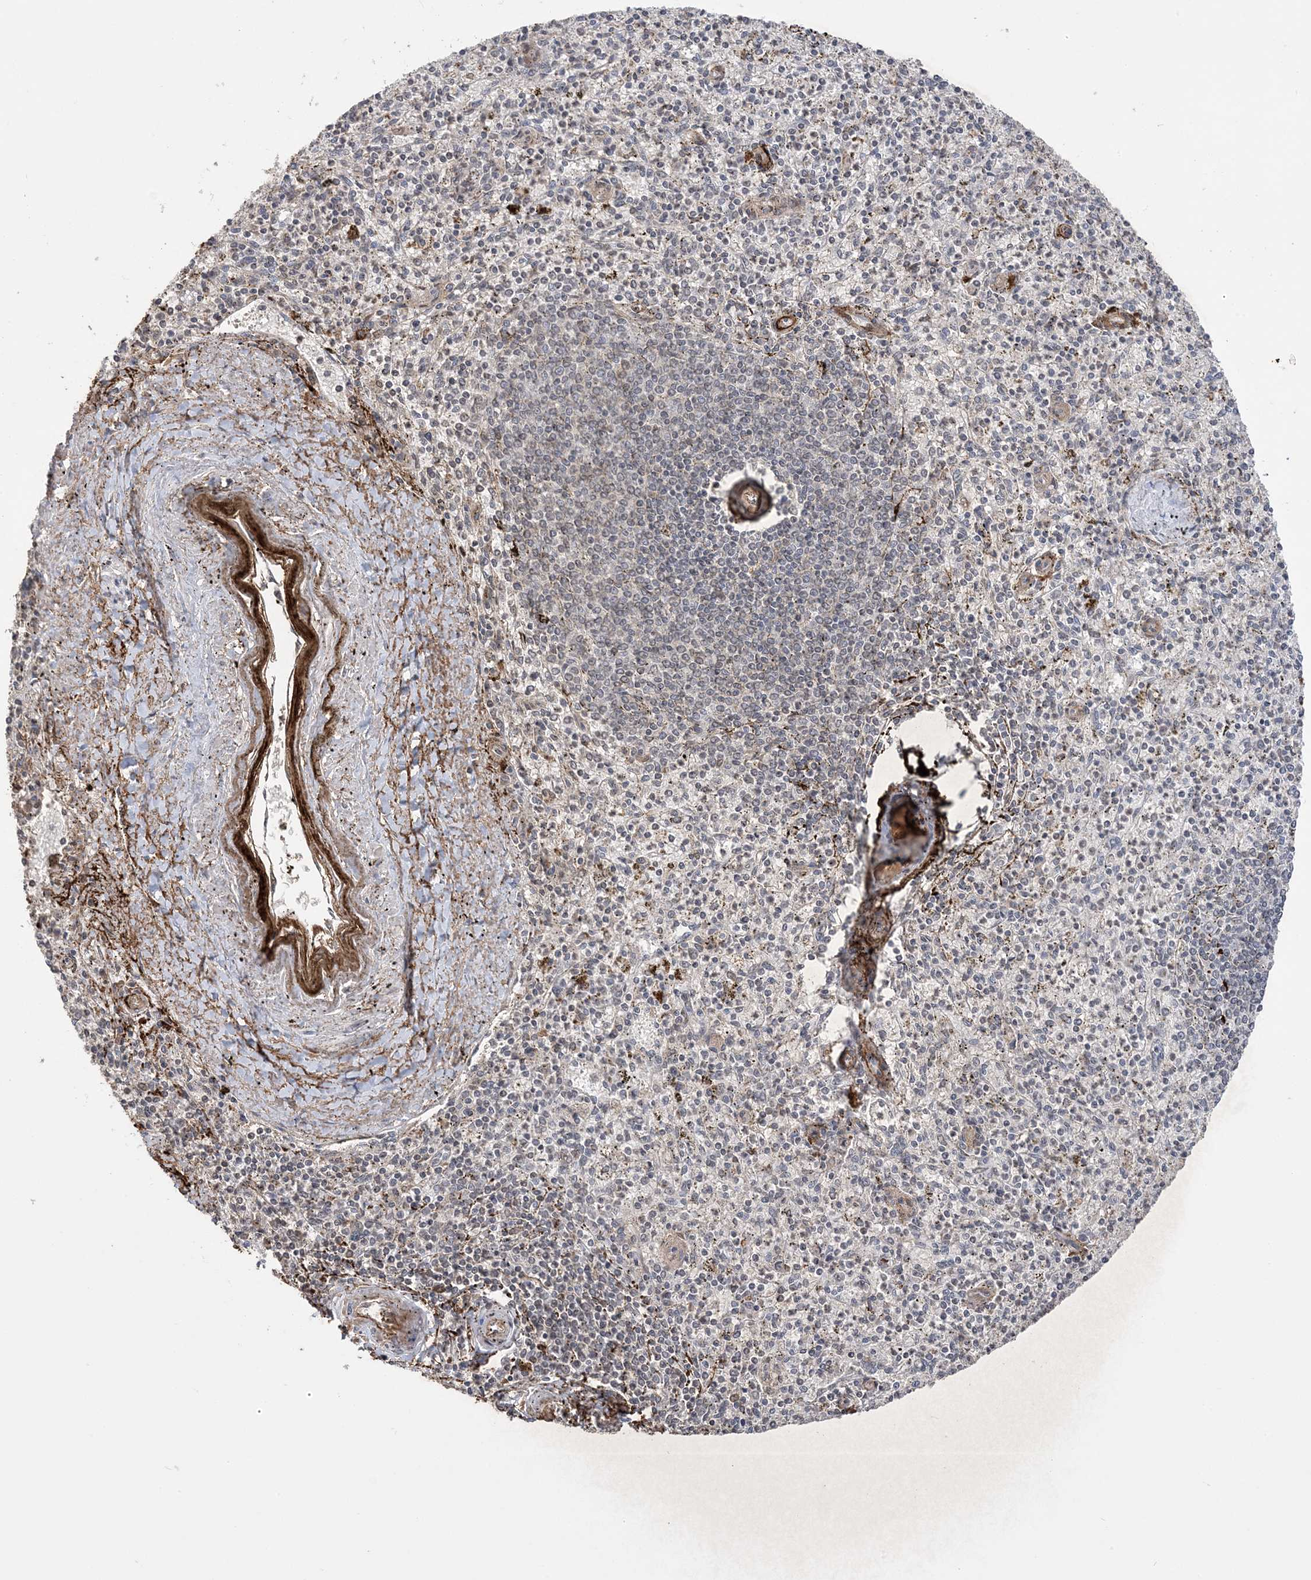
{"staining": {"intensity": "negative", "quantity": "none", "location": "none"}, "tissue": "spleen", "cell_type": "Cells in red pulp", "image_type": "normal", "snomed": [{"axis": "morphology", "description": "Normal tissue, NOS"}, {"axis": "topography", "description": "Spleen"}], "caption": "IHC histopathology image of normal spleen: spleen stained with DAB demonstrates no significant protein staining in cells in red pulp.", "gene": "XRN1", "patient": {"sex": "male", "age": 72}}